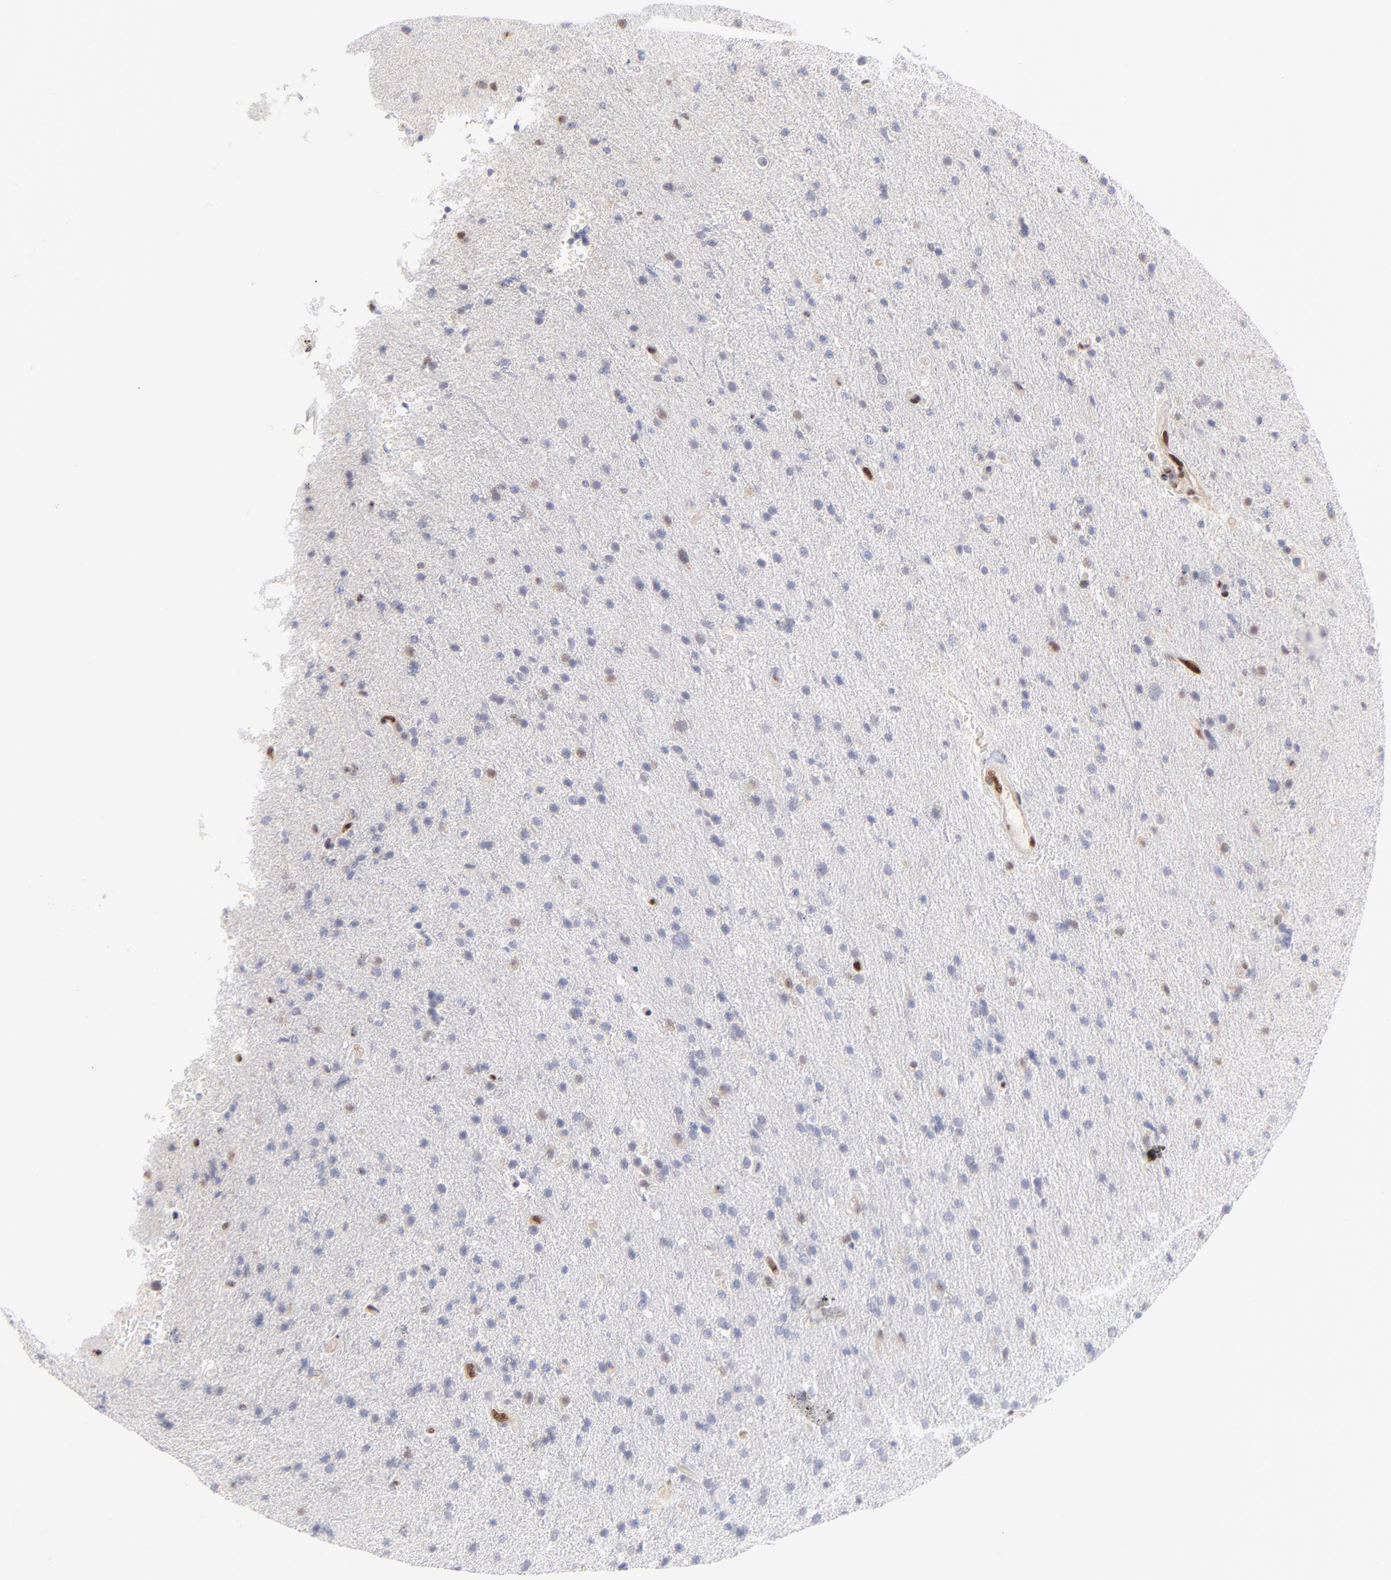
{"staining": {"intensity": "moderate", "quantity": "<25%", "location": "nuclear"}, "tissue": "glioma", "cell_type": "Tumor cells", "image_type": "cancer", "snomed": [{"axis": "morphology", "description": "Glioma, malignant, High grade"}, {"axis": "topography", "description": "Brain"}], "caption": "High-magnification brightfield microscopy of glioma stained with DAB (3,3'-diaminobenzidine) (brown) and counterstained with hematoxylin (blue). tumor cells exhibit moderate nuclear positivity is seen in approximately<25% of cells.", "gene": "STAT3", "patient": {"sex": "male", "age": 33}}